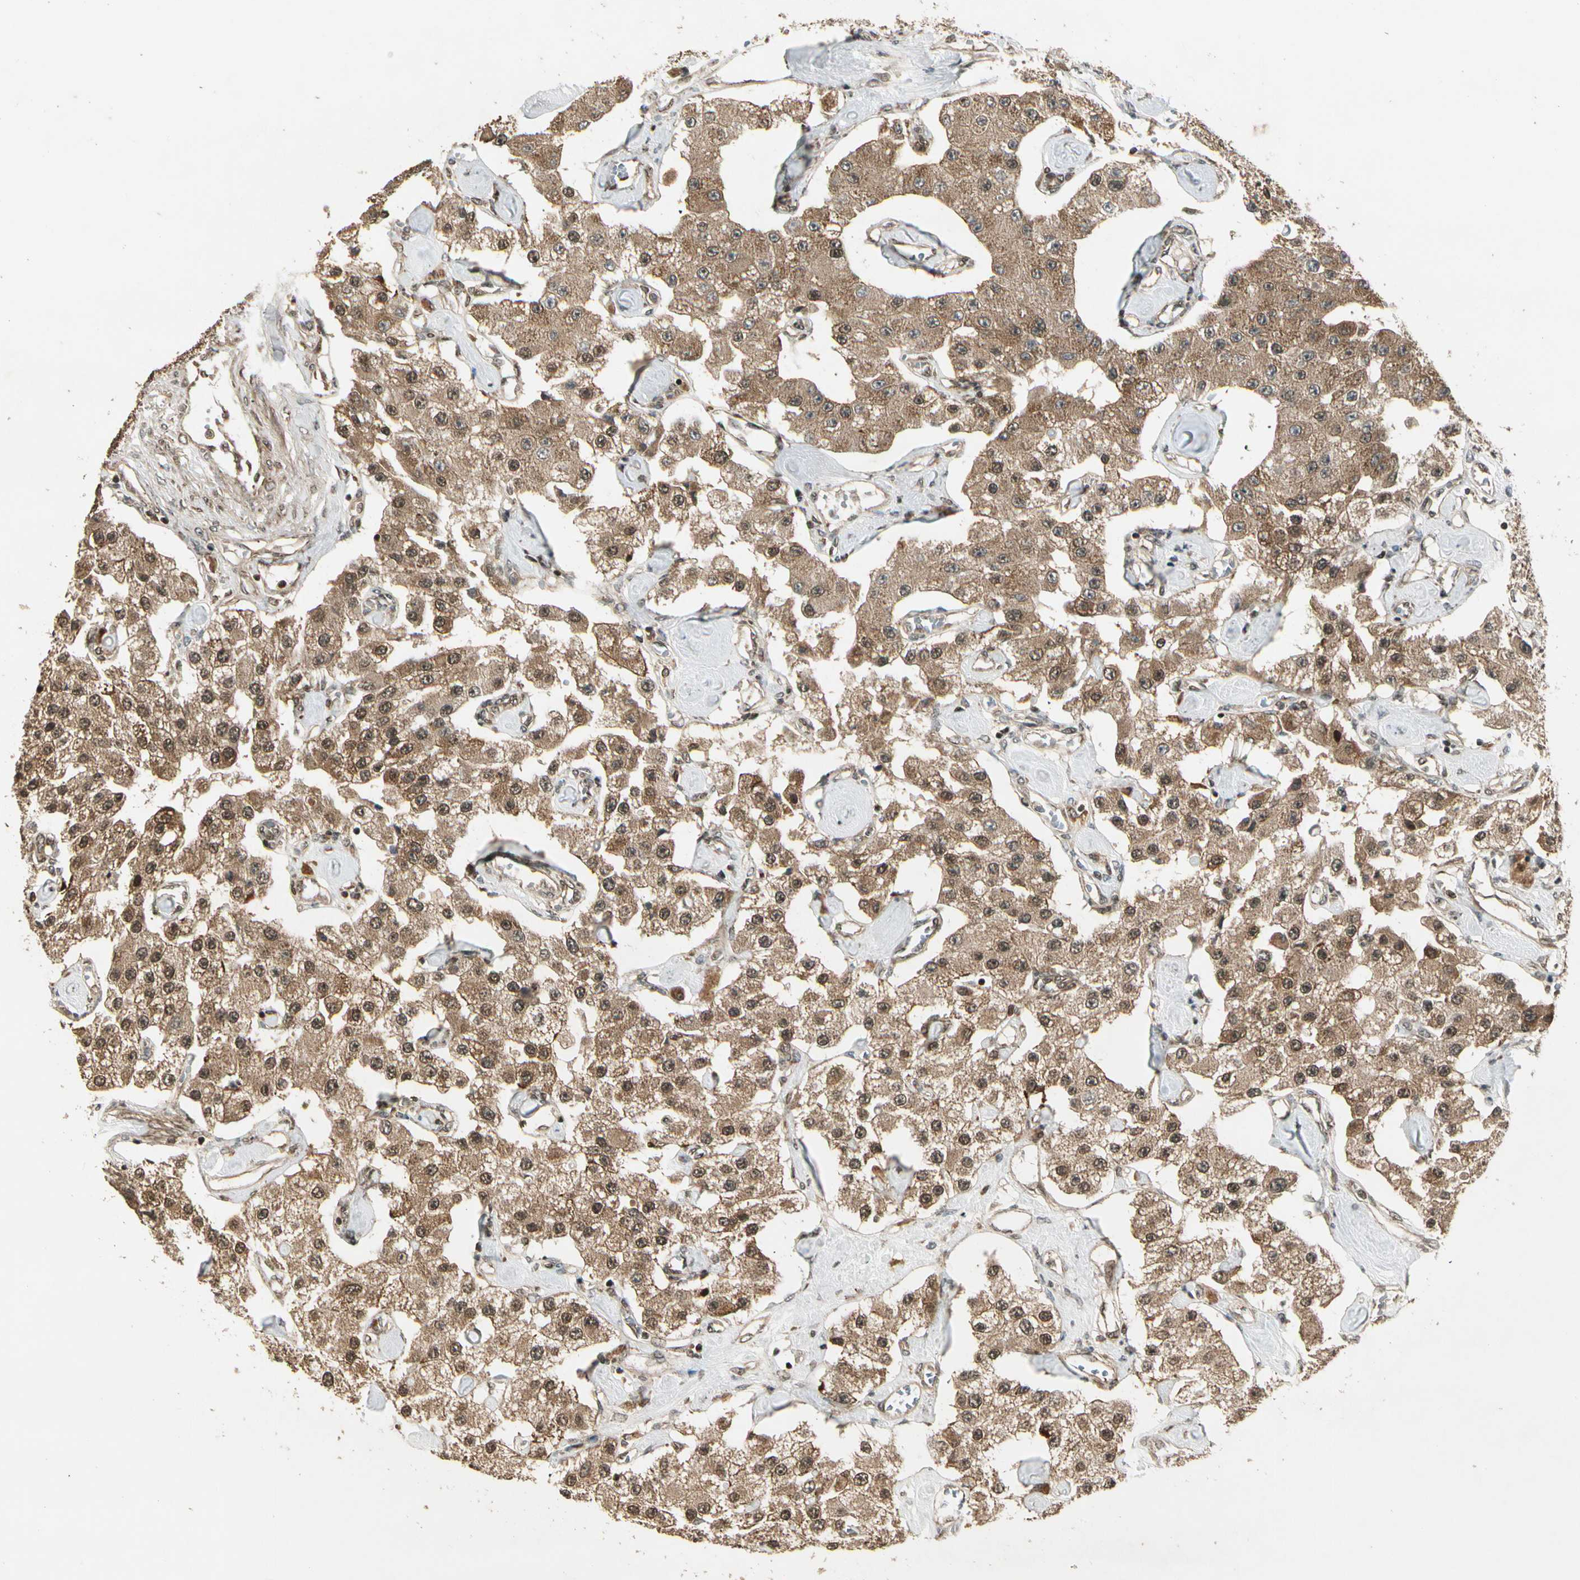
{"staining": {"intensity": "moderate", "quantity": ">75%", "location": "cytoplasmic/membranous"}, "tissue": "carcinoid", "cell_type": "Tumor cells", "image_type": "cancer", "snomed": [{"axis": "morphology", "description": "Carcinoid, malignant, NOS"}, {"axis": "topography", "description": "Pancreas"}], "caption": "Carcinoid (malignant) was stained to show a protein in brown. There is medium levels of moderate cytoplasmic/membranous staining in approximately >75% of tumor cells.", "gene": "GLUL", "patient": {"sex": "male", "age": 41}}